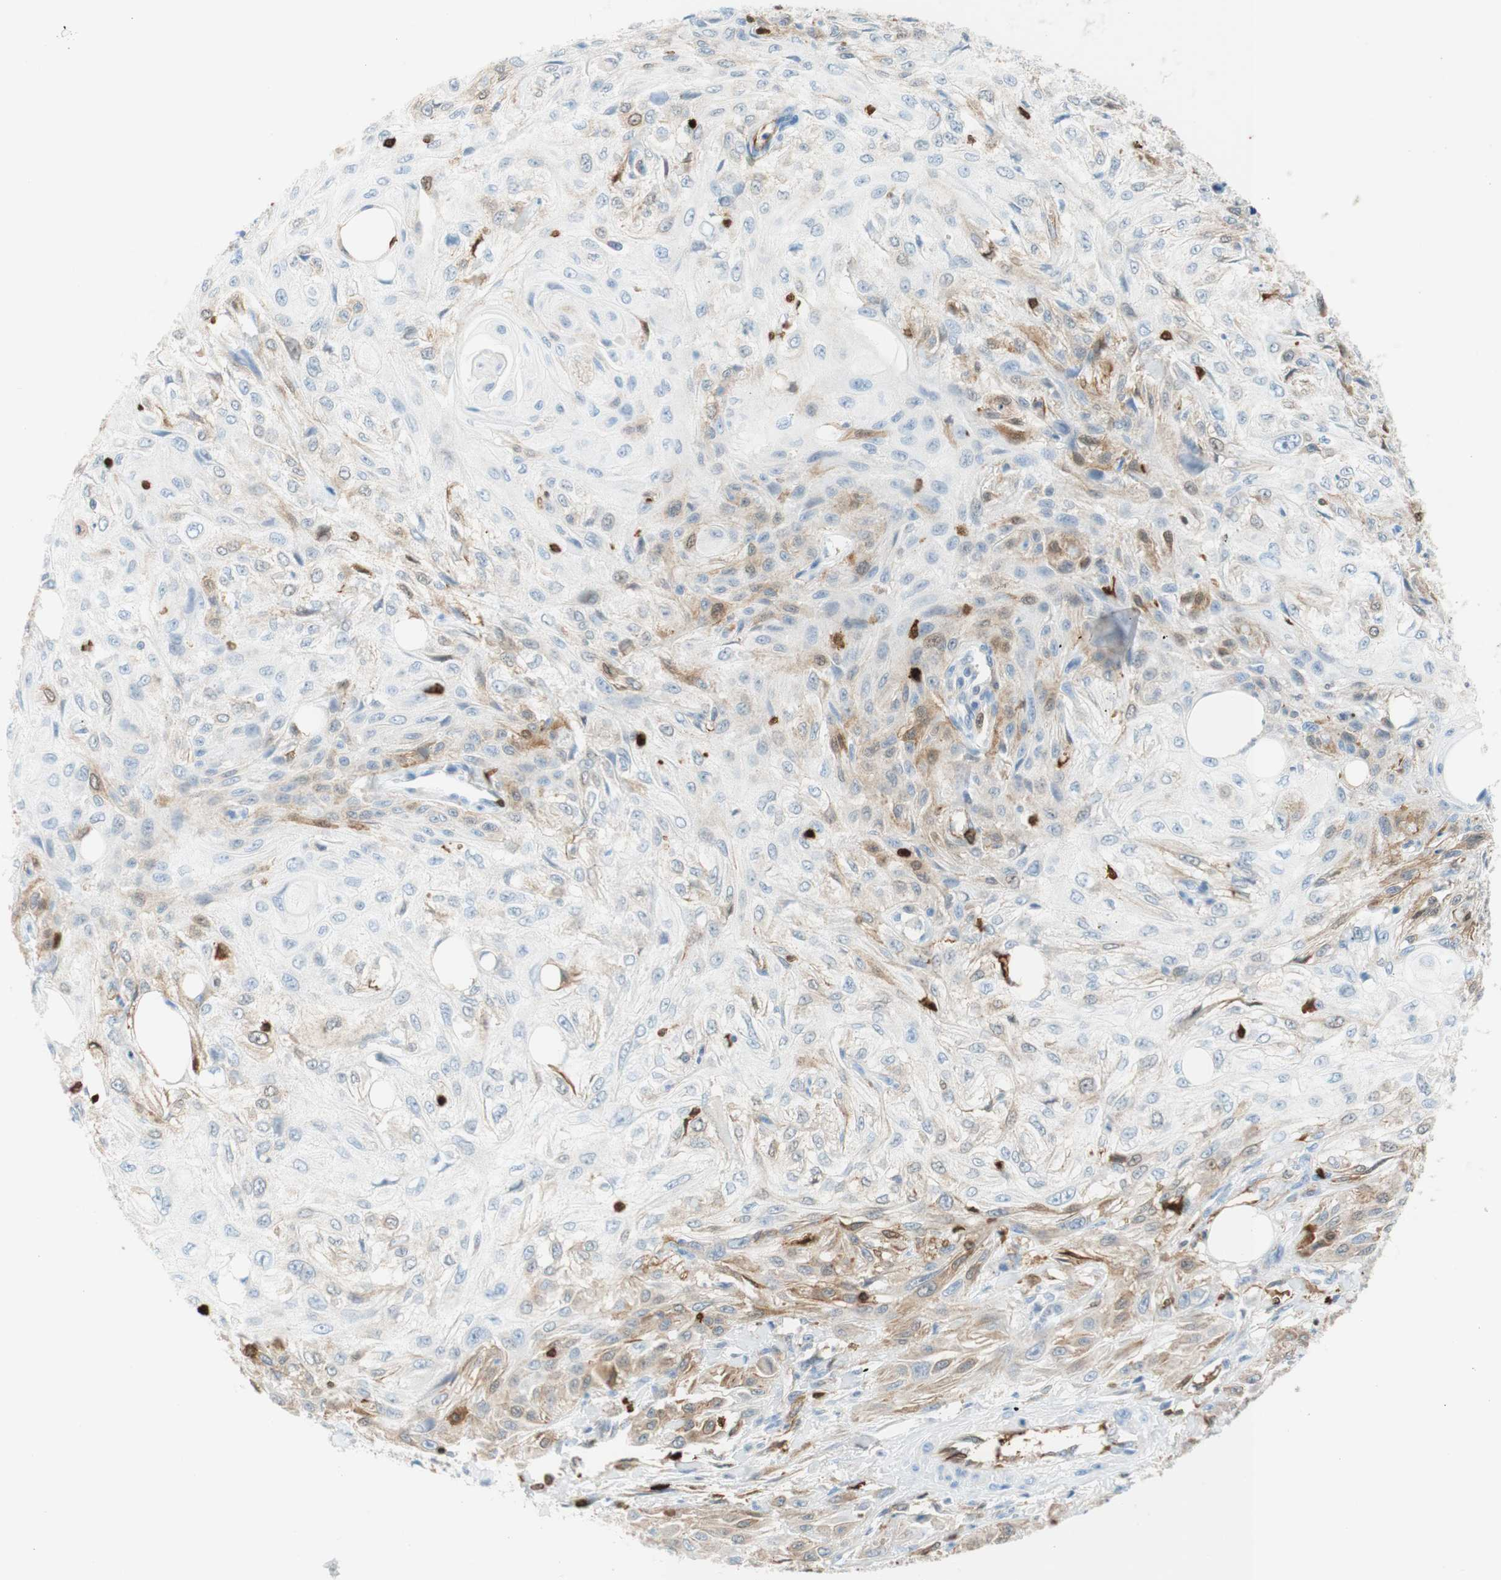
{"staining": {"intensity": "moderate", "quantity": "<25%", "location": "cytoplasmic/membranous"}, "tissue": "skin cancer", "cell_type": "Tumor cells", "image_type": "cancer", "snomed": [{"axis": "morphology", "description": "Squamous cell carcinoma, NOS"}, {"axis": "topography", "description": "Skin"}], "caption": "An IHC micrograph of tumor tissue is shown. Protein staining in brown shows moderate cytoplasmic/membranous positivity in skin cancer (squamous cell carcinoma) within tumor cells.", "gene": "STMN1", "patient": {"sex": "male", "age": 75}}